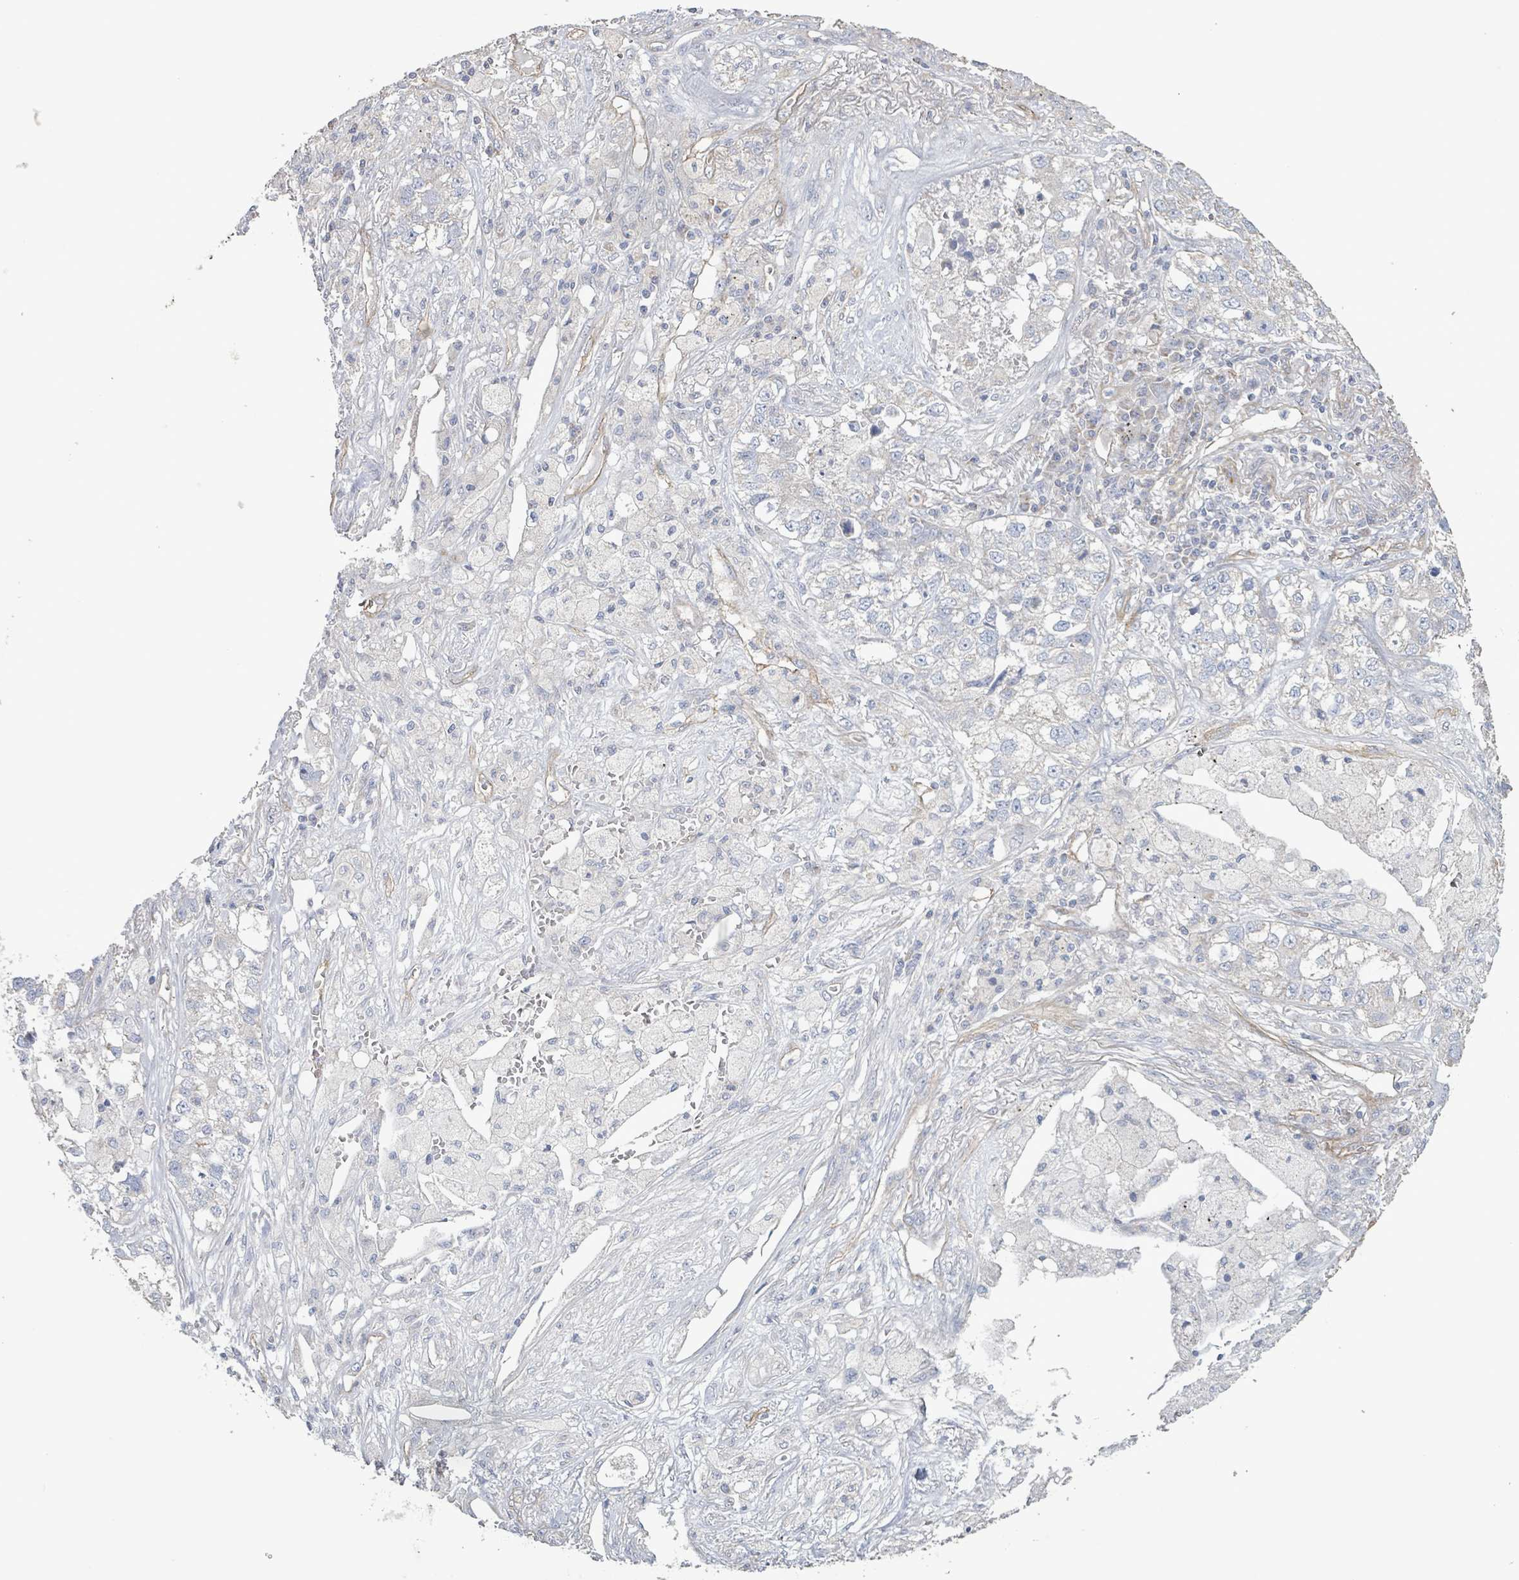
{"staining": {"intensity": "negative", "quantity": "none", "location": "none"}, "tissue": "lung cancer", "cell_type": "Tumor cells", "image_type": "cancer", "snomed": [{"axis": "morphology", "description": "Adenocarcinoma, NOS"}, {"axis": "topography", "description": "Lung"}], "caption": "Protein analysis of lung cancer displays no significant positivity in tumor cells. Nuclei are stained in blue.", "gene": "KANK3", "patient": {"sex": "male", "age": 49}}